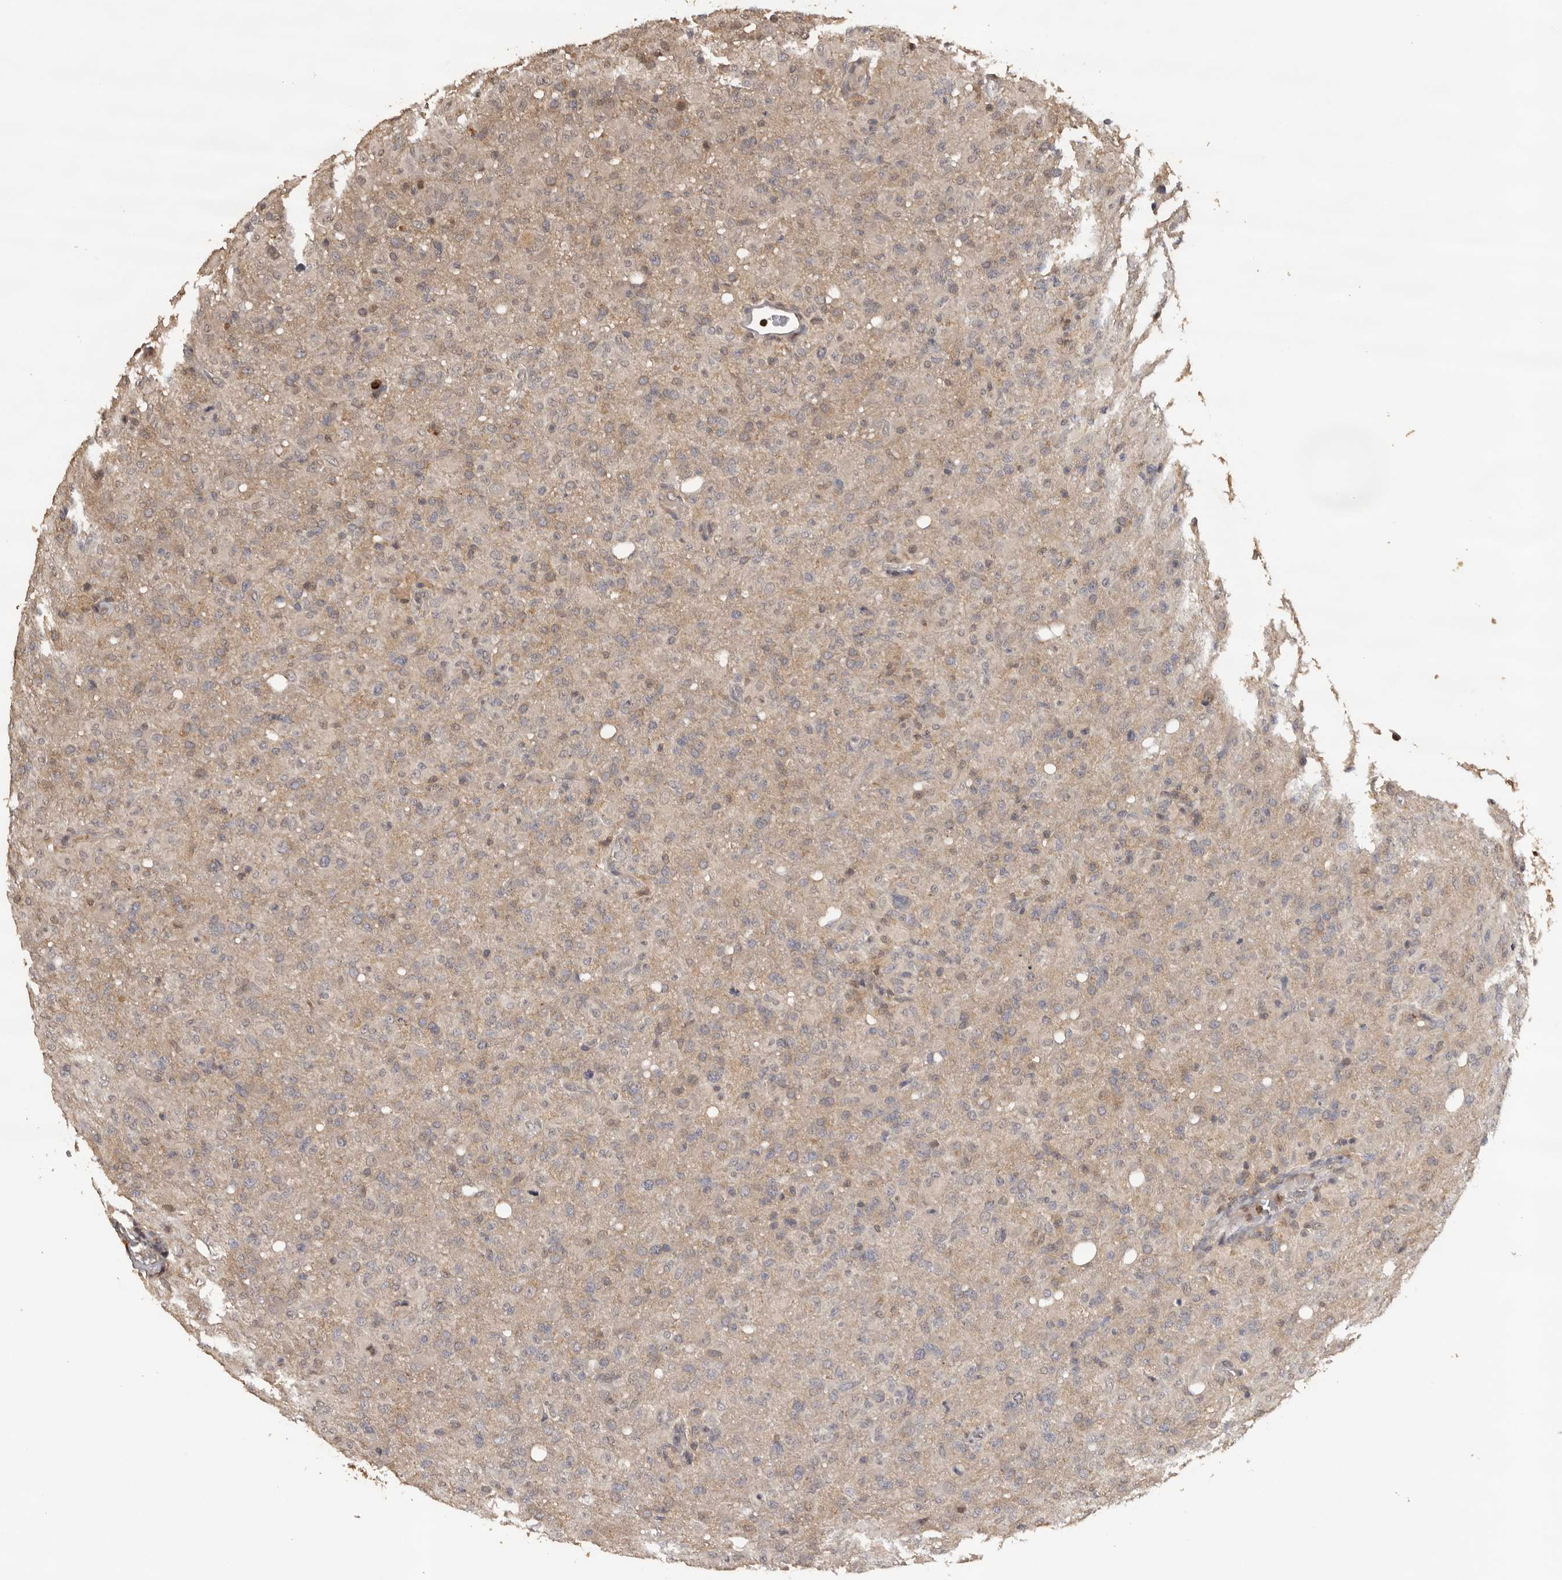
{"staining": {"intensity": "weak", "quantity": ">75%", "location": "cytoplasmic/membranous"}, "tissue": "glioma", "cell_type": "Tumor cells", "image_type": "cancer", "snomed": [{"axis": "morphology", "description": "Glioma, malignant, High grade"}, {"axis": "topography", "description": "Brain"}], "caption": "Malignant glioma (high-grade) was stained to show a protein in brown. There is low levels of weak cytoplasmic/membranous staining in about >75% of tumor cells. (brown staining indicates protein expression, while blue staining denotes nuclei).", "gene": "KIF2B", "patient": {"sex": "female", "age": 57}}